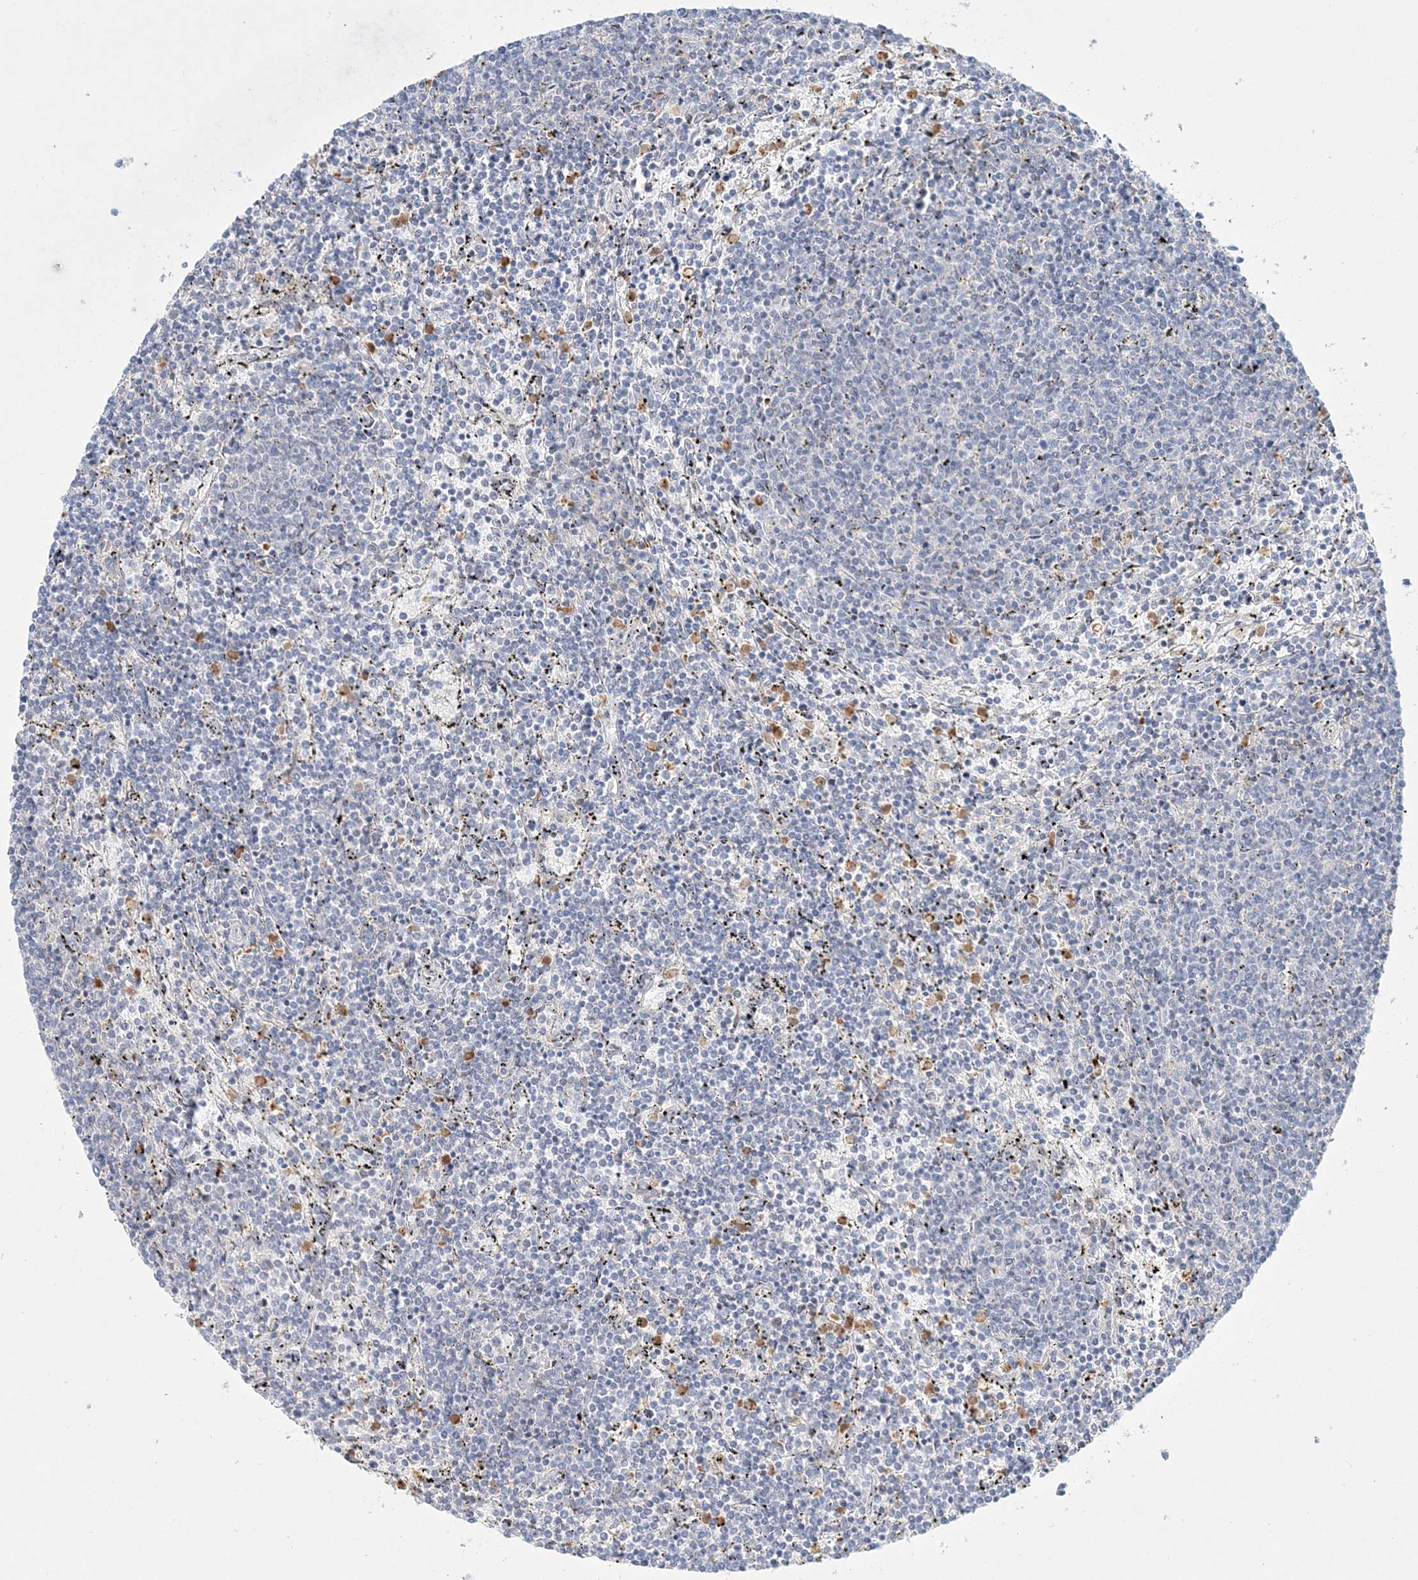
{"staining": {"intensity": "negative", "quantity": "none", "location": "none"}, "tissue": "lymphoma", "cell_type": "Tumor cells", "image_type": "cancer", "snomed": [{"axis": "morphology", "description": "Malignant lymphoma, non-Hodgkin's type, Low grade"}, {"axis": "topography", "description": "Spleen"}], "caption": "DAB (3,3'-diaminobenzidine) immunohistochemical staining of low-grade malignant lymphoma, non-Hodgkin's type shows no significant staining in tumor cells.", "gene": "DNAH5", "patient": {"sex": "female", "age": 50}}